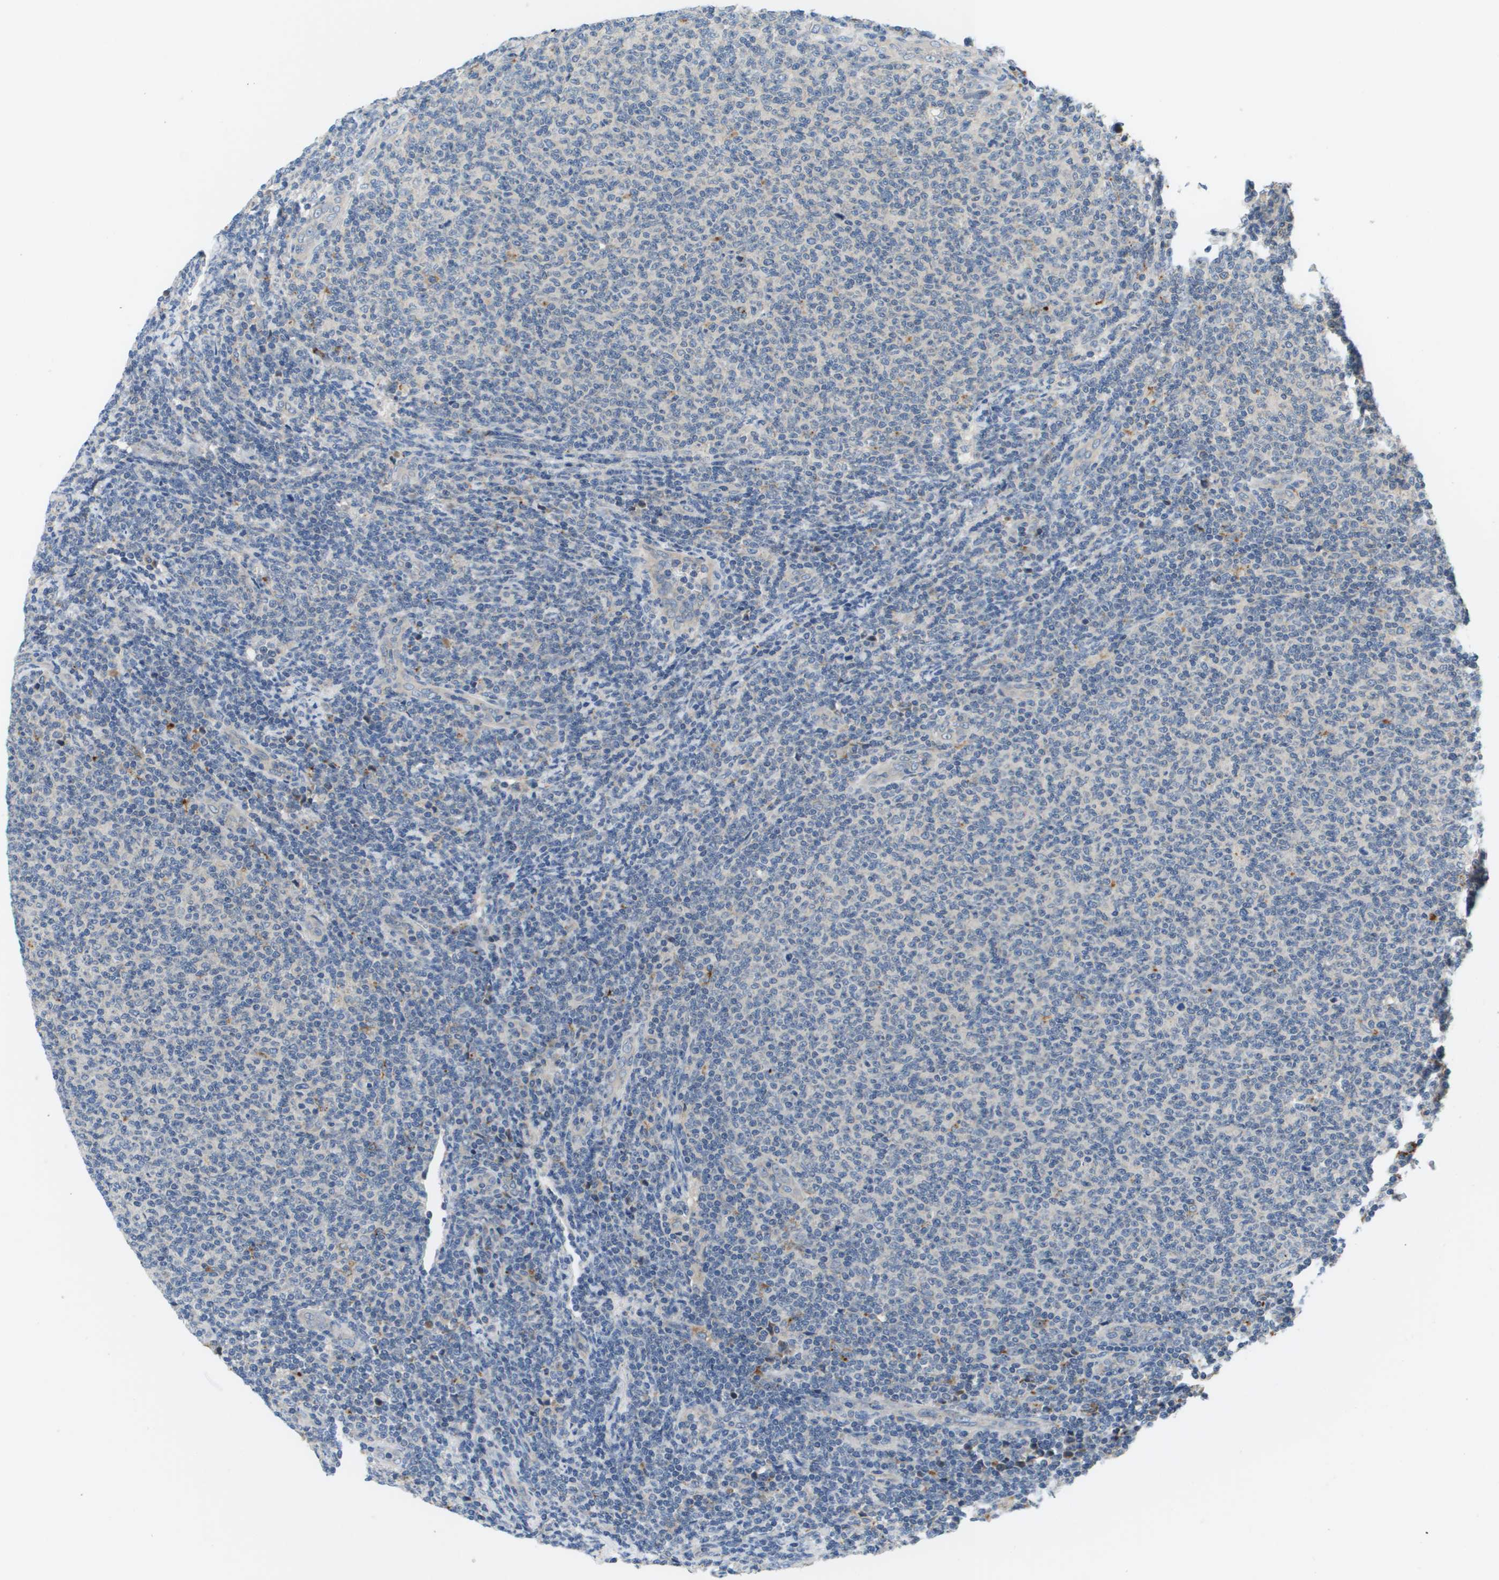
{"staining": {"intensity": "negative", "quantity": "none", "location": "none"}, "tissue": "lymphoma", "cell_type": "Tumor cells", "image_type": "cancer", "snomed": [{"axis": "morphology", "description": "Malignant lymphoma, non-Hodgkin's type, Low grade"}, {"axis": "topography", "description": "Lymph node"}], "caption": "Immunohistochemistry of human low-grade malignant lymphoma, non-Hodgkin's type demonstrates no positivity in tumor cells.", "gene": "SLC25A20", "patient": {"sex": "male", "age": 66}}